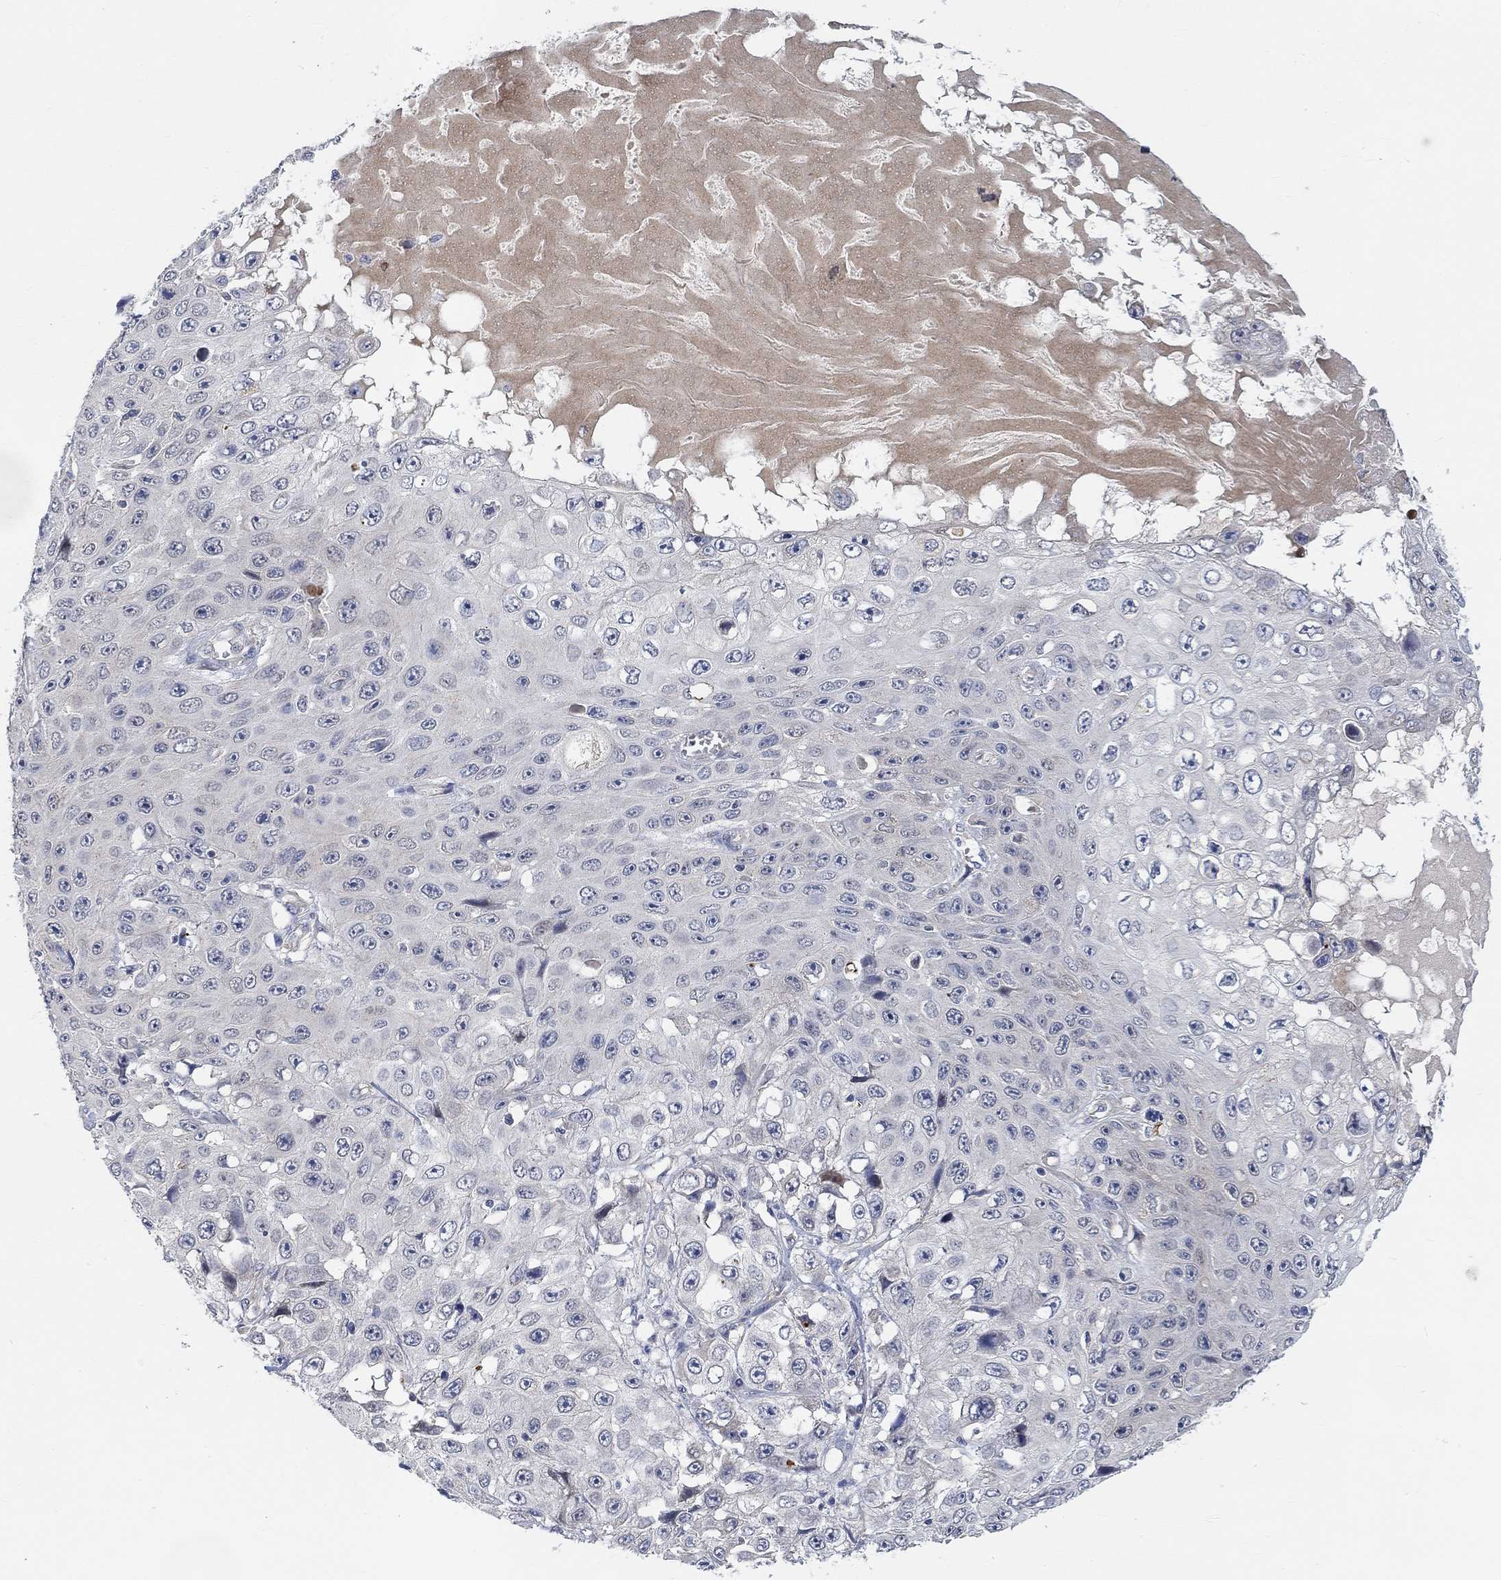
{"staining": {"intensity": "negative", "quantity": "none", "location": "none"}, "tissue": "skin cancer", "cell_type": "Tumor cells", "image_type": "cancer", "snomed": [{"axis": "morphology", "description": "Squamous cell carcinoma, NOS"}, {"axis": "topography", "description": "Skin"}], "caption": "An IHC micrograph of skin cancer (squamous cell carcinoma) is shown. There is no staining in tumor cells of skin cancer (squamous cell carcinoma).", "gene": "HCRTR1", "patient": {"sex": "male", "age": 82}}